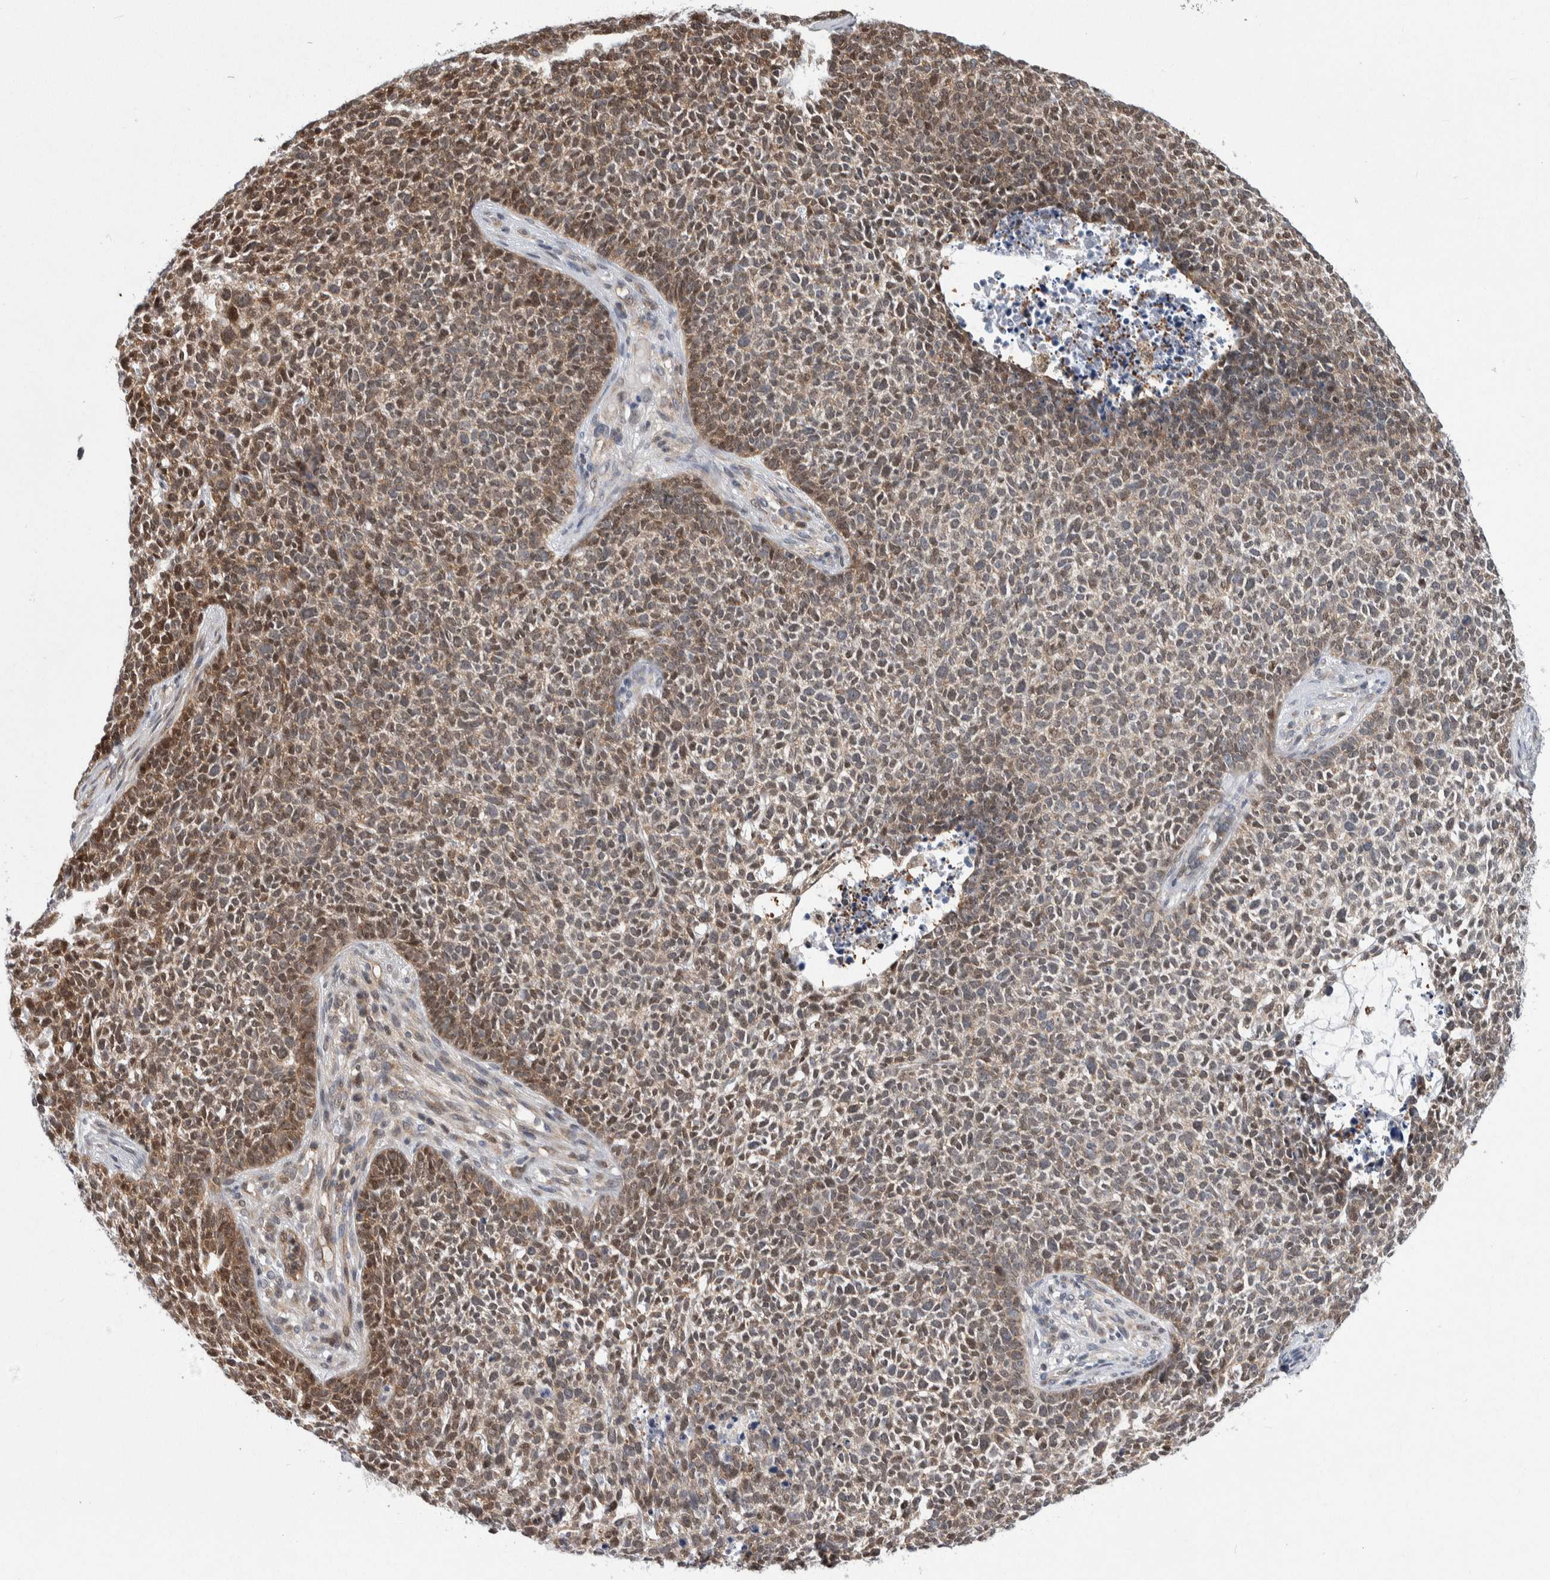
{"staining": {"intensity": "moderate", "quantity": ">75%", "location": "cytoplasmic/membranous,nuclear"}, "tissue": "skin cancer", "cell_type": "Tumor cells", "image_type": "cancer", "snomed": [{"axis": "morphology", "description": "Basal cell carcinoma"}, {"axis": "topography", "description": "Skin"}], "caption": "Brown immunohistochemical staining in human skin cancer reveals moderate cytoplasmic/membranous and nuclear positivity in about >75% of tumor cells. Nuclei are stained in blue.", "gene": "PTPA", "patient": {"sex": "female", "age": 84}}